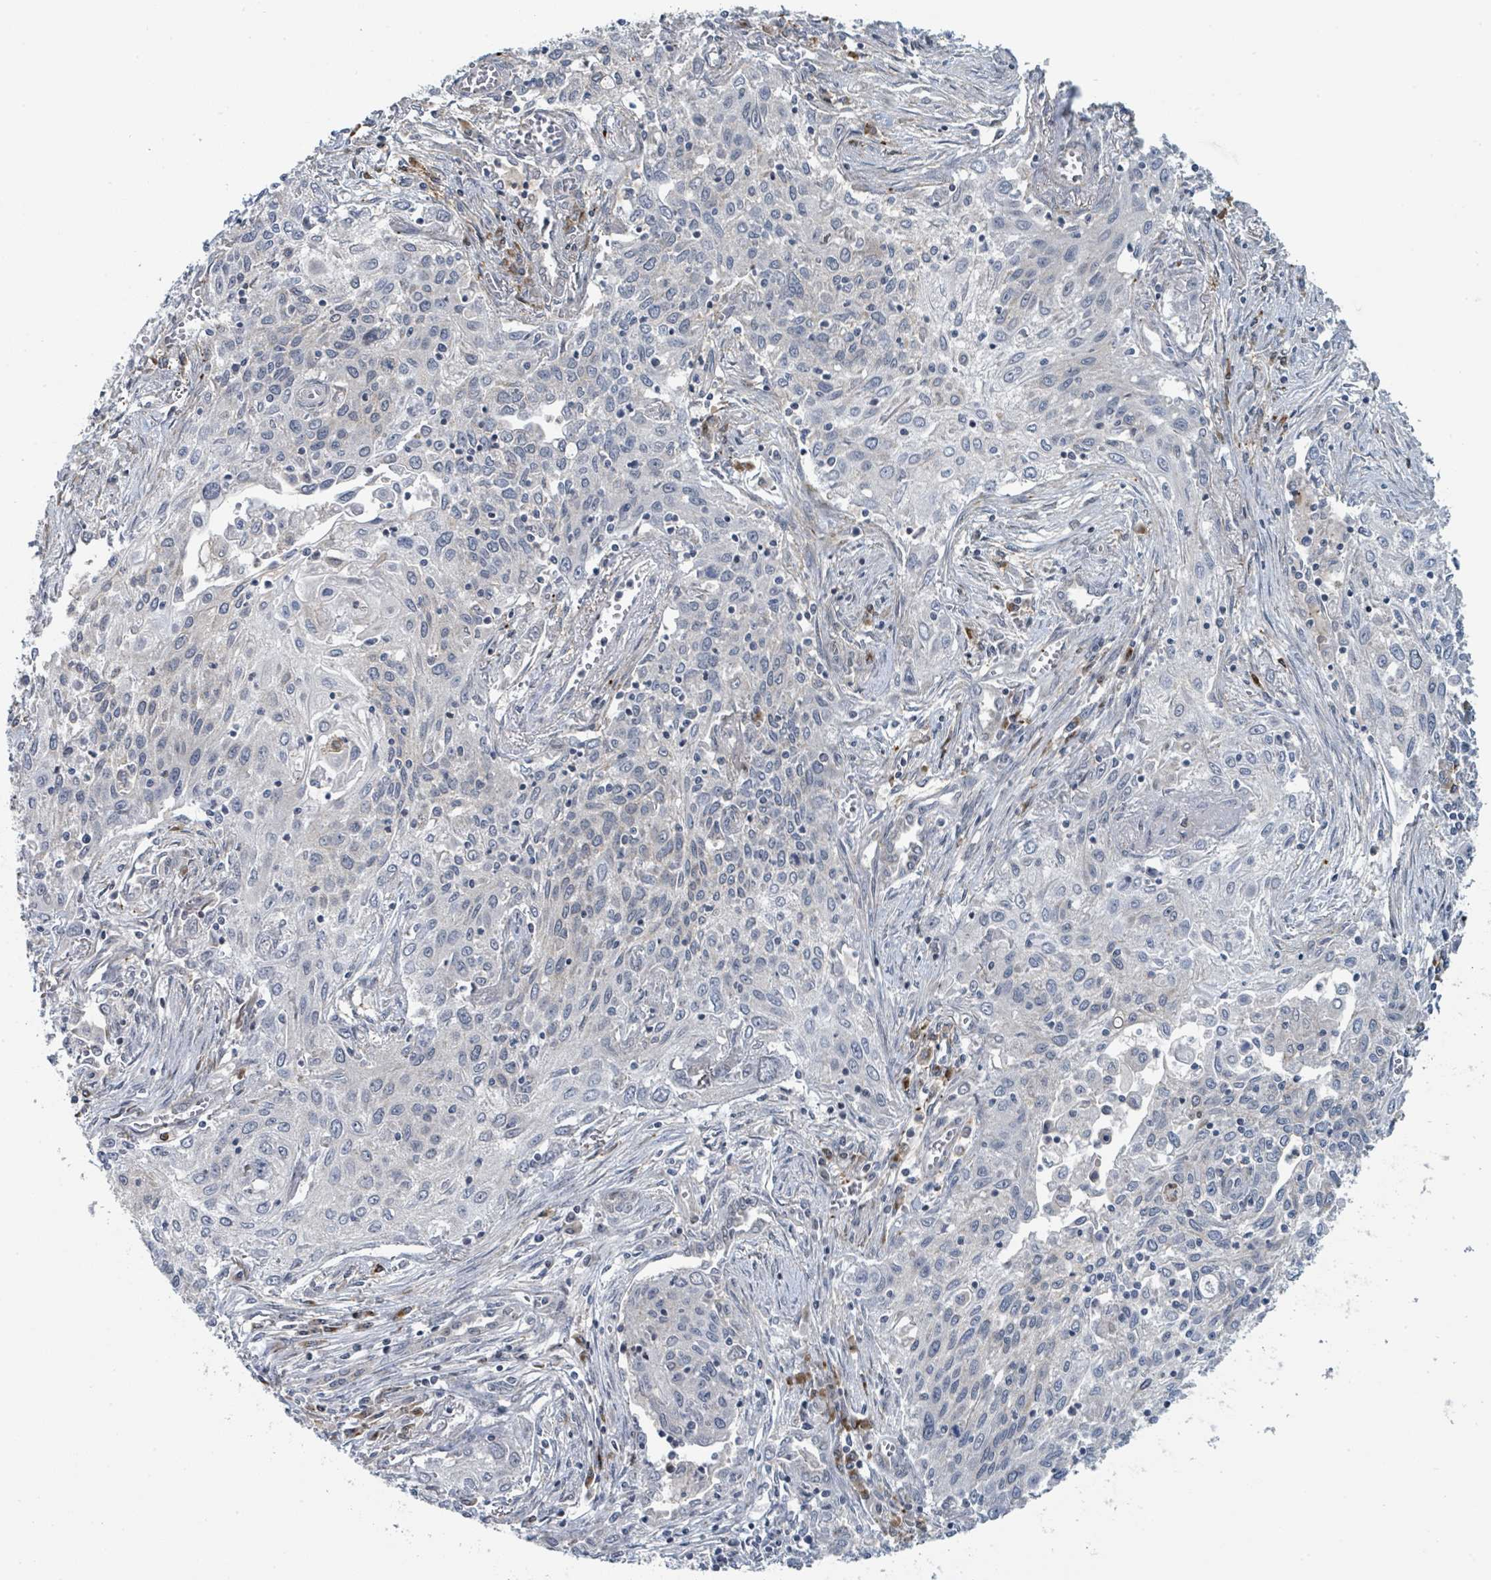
{"staining": {"intensity": "negative", "quantity": "none", "location": "none"}, "tissue": "lung cancer", "cell_type": "Tumor cells", "image_type": "cancer", "snomed": [{"axis": "morphology", "description": "Squamous cell carcinoma, NOS"}, {"axis": "topography", "description": "Lung"}], "caption": "IHC image of human lung cancer stained for a protein (brown), which exhibits no staining in tumor cells.", "gene": "ANKRD55", "patient": {"sex": "female", "age": 69}}